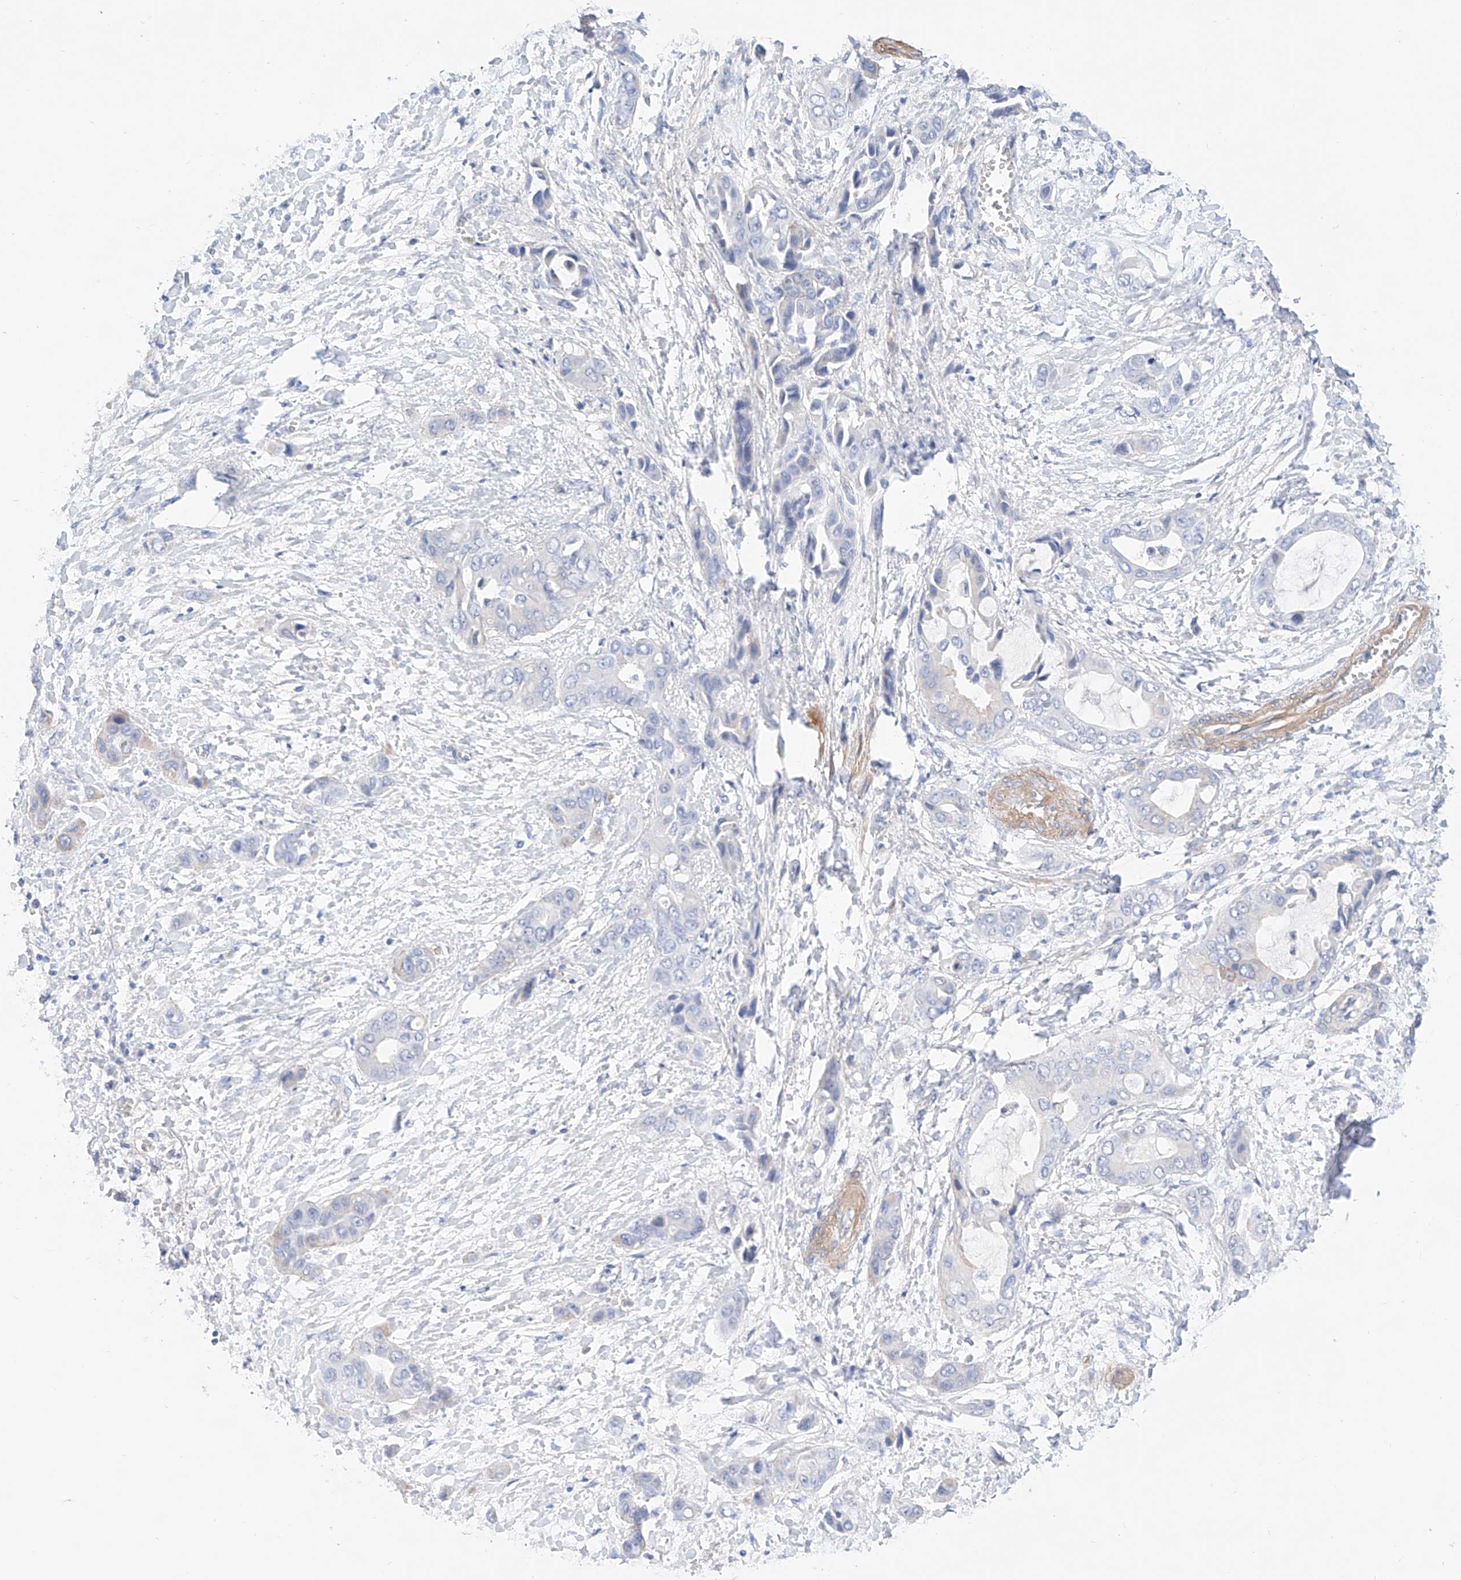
{"staining": {"intensity": "negative", "quantity": "none", "location": "none"}, "tissue": "liver cancer", "cell_type": "Tumor cells", "image_type": "cancer", "snomed": [{"axis": "morphology", "description": "Cholangiocarcinoma"}, {"axis": "topography", "description": "Liver"}], "caption": "This is a histopathology image of IHC staining of cholangiocarcinoma (liver), which shows no positivity in tumor cells. (Immunohistochemistry (ihc), brightfield microscopy, high magnification).", "gene": "SBSPON", "patient": {"sex": "female", "age": 52}}